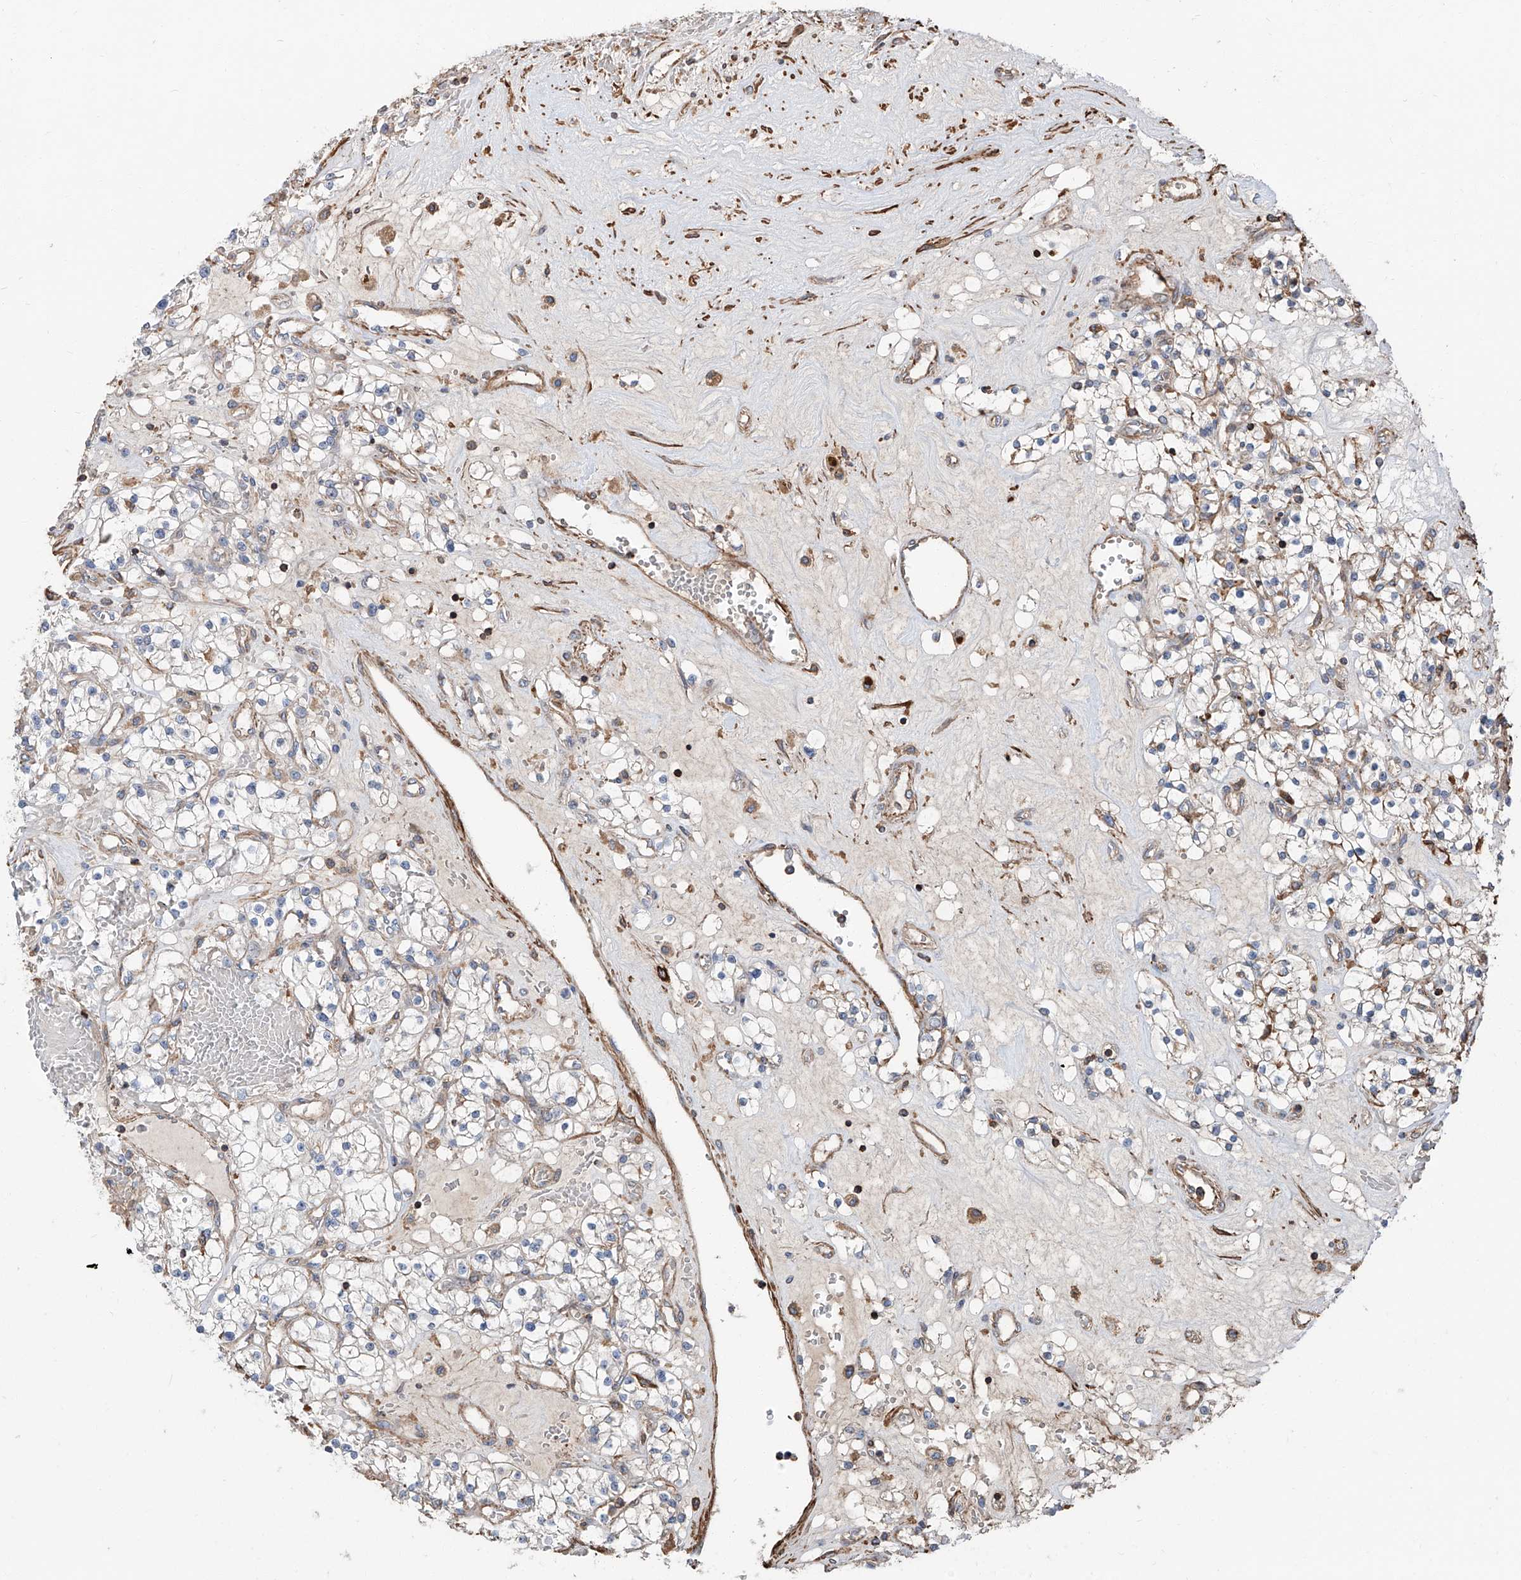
{"staining": {"intensity": "negative", "quantity": "none", "location": "none"}, "tissue": "renal cancer", "cell_type": "Tumor cells", "image_type": "cancer", "snomed": [{"axis": "morphology", "description": "Normal tissue, NOS"}, {"axis": "morphology", "description": "Adenocarcinoma, NOS"}, {"axis": "topography", "description": "Kidney"}], "caption": "Immunohistochemistry image of adenocarcinoma (renal) stained for a protein (brown), which shows no staining in tumor cells.", "gene": "PIEZO2", "patient": {"sex": "male", "age": 68}}